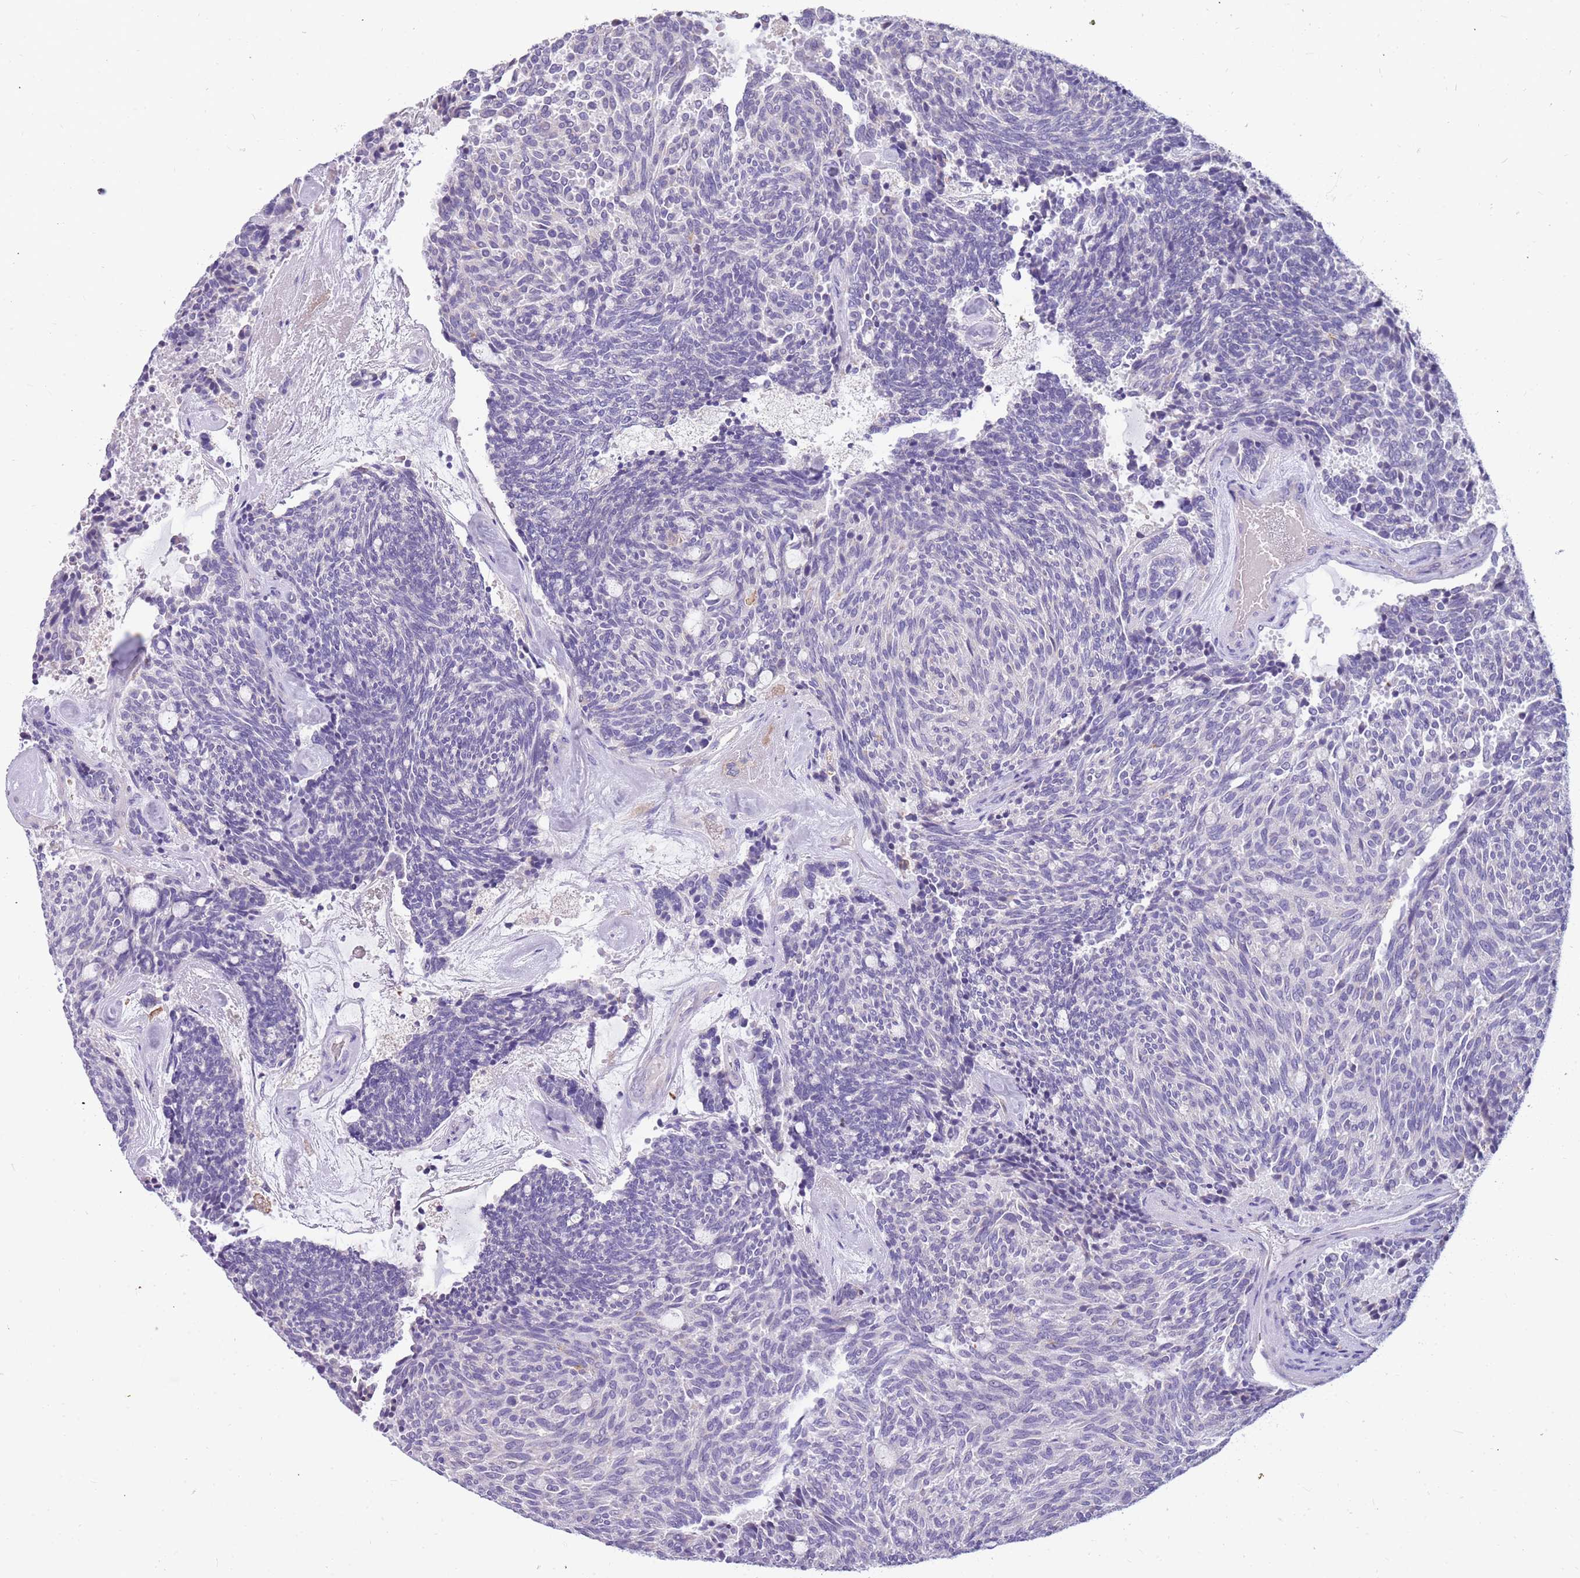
{"staining": {"intensity": "negative", "quantity": "none", "location": "none"}, "tissue": "carcinoid", "cell_type": "Tumor cells", "image_type": "cancer", "snomed": [{"axis": "morphology", "description": "Carcinoid, malignant, NOS"}, {"axis": "topography", "description": "Pancreas"}], "caption": "Malignant carcinoid was stained to show a protein in brown. There is no significant positivity in tumor cells.", "gene": "RHCG", "patient": {"sex": "female", "age": 54}}